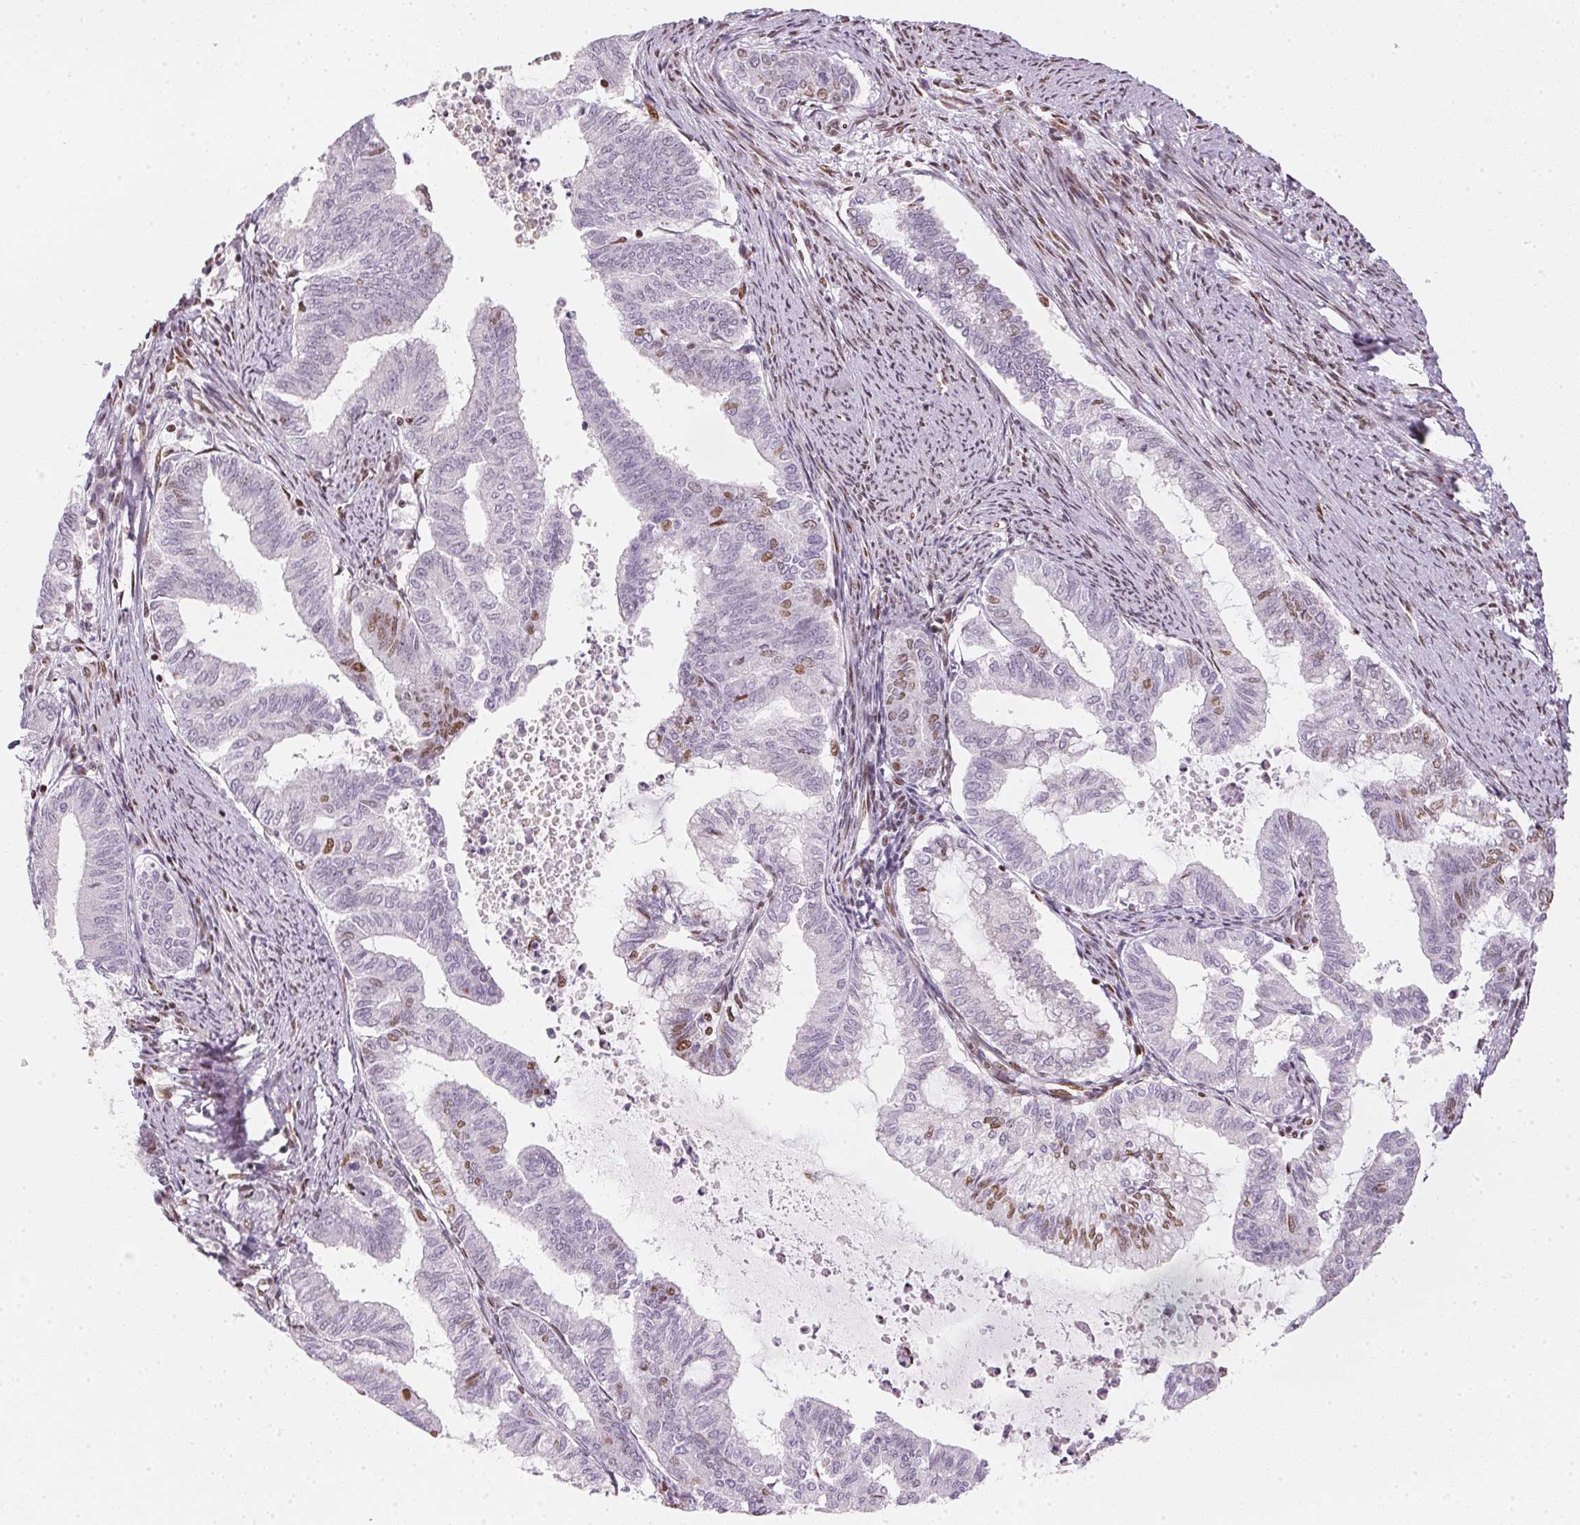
{"staining": {"intensity": "weak", "quantity": "<25%", "location": "nuclear"}, "tissue": "endometrial cancer", "cell_type": "Tumor cells", "image_type": "cancer", "snomed": [{"axis": "morphology", "description": "Adenocarcinoma, NOS"}, {"axis": "topography", "description": "Endometrium"}], "caption": "An immunohistochemistry photomicrograph of endometrial adenocarcinoma is shown. There is no staining in tumor cells of endometrial adenocarcinoma.", "gene": "KAT6A", "patient": {"sex": "female", "age": 79}}